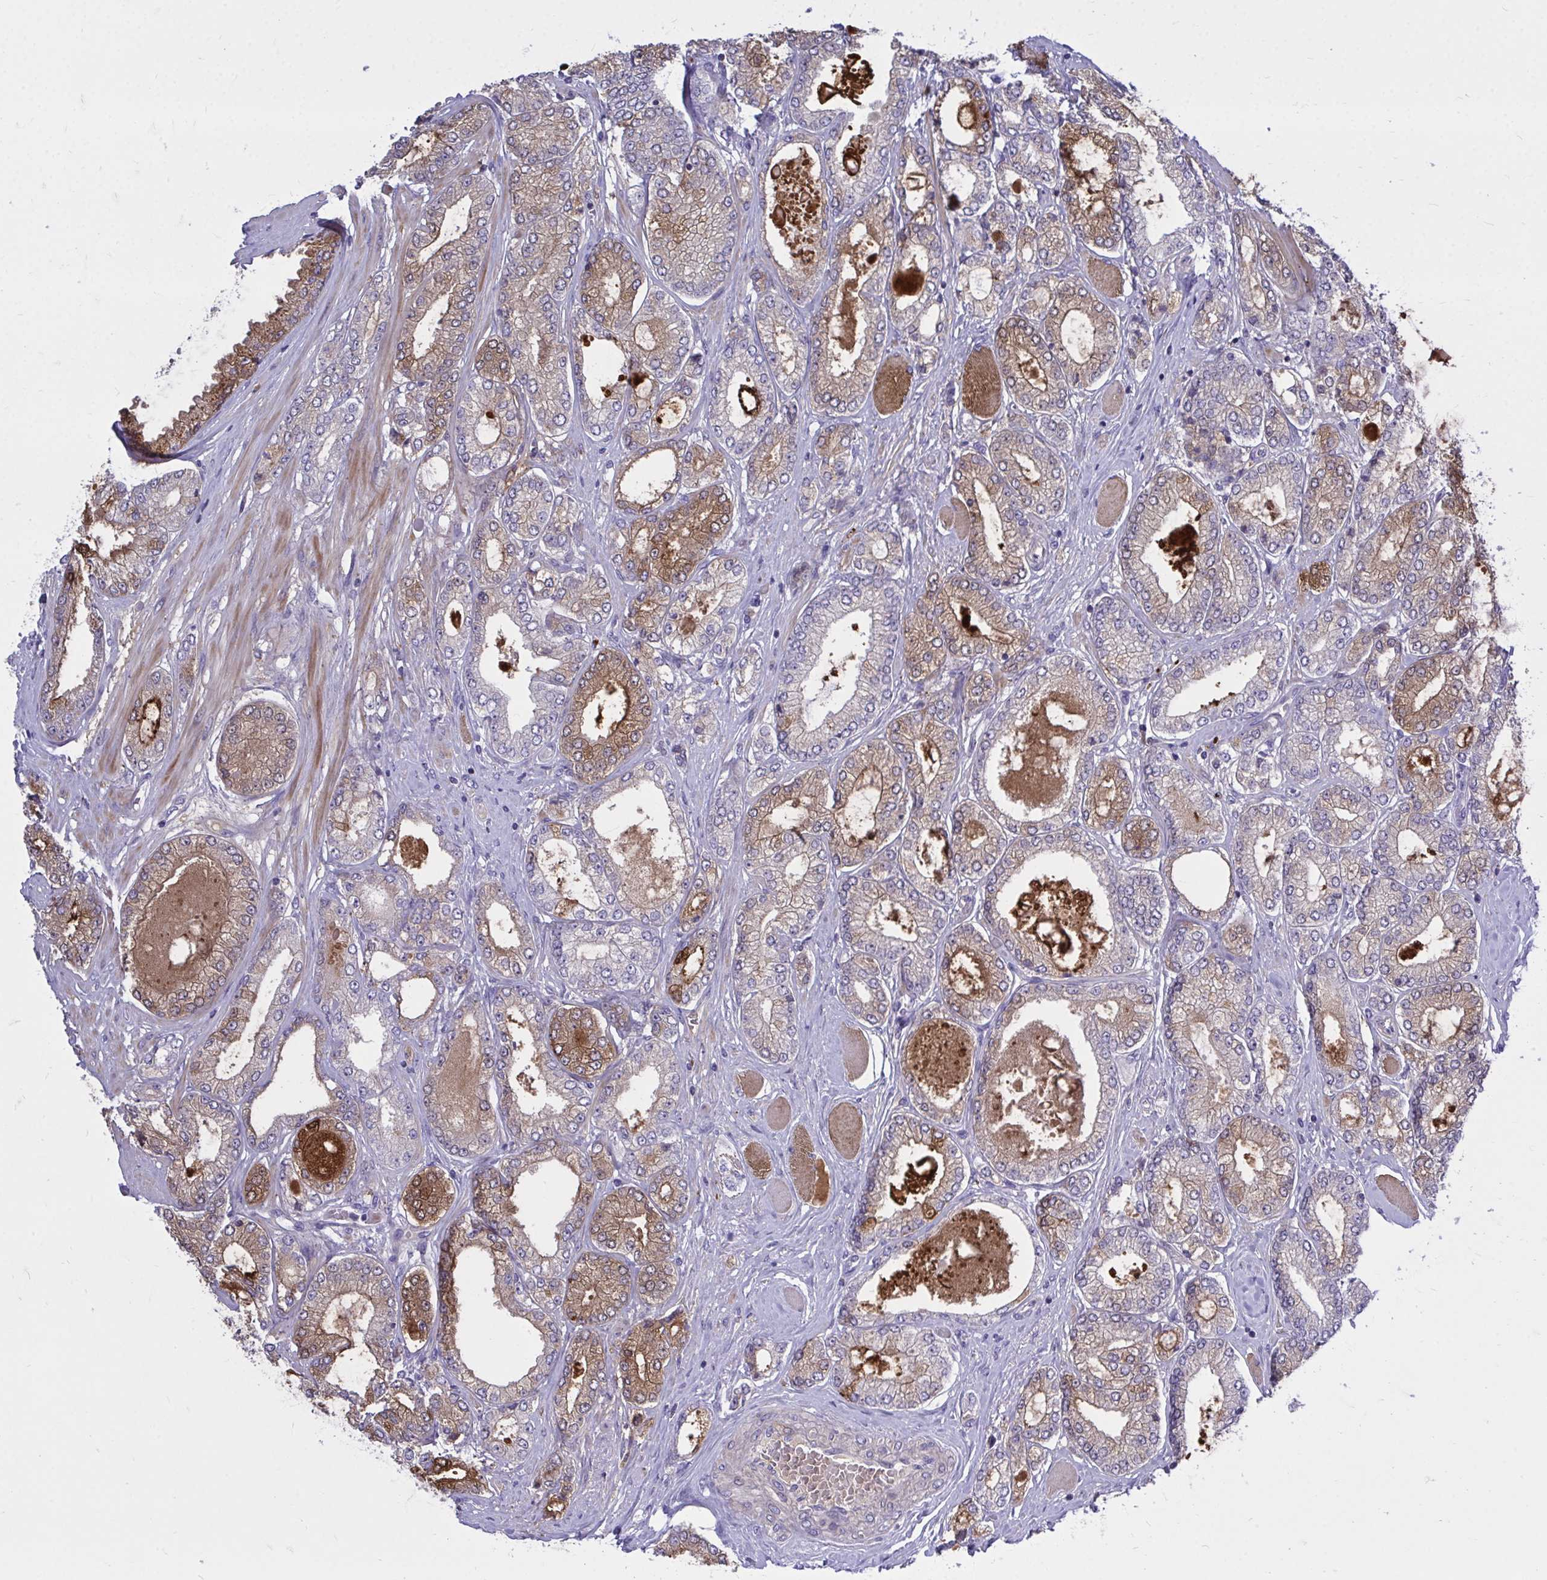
{"staining": {"intensity": "moderate", "quantity": "25%-75%", "location": "cytoplasmic/membranous"}, "tissue": "prostate cancer", "cell_type": "Tumor cells", "image_type": "cancer", "snomed": [{"axis": "morphology", "description": "Adenocarcinoma, High grade"}, {"axis": "topography", "description": "Prostate"}], "caption": "Immunohistochemical staining of human prostate cancer (adenocarcinoma (high-grade)) exhibits medium levels of moderate cytoplasmic/membranous positivity in about 25%-75% of tumor cells.", "gene": "TP53I11", "patient": {"sex": "male", "age": 68}}